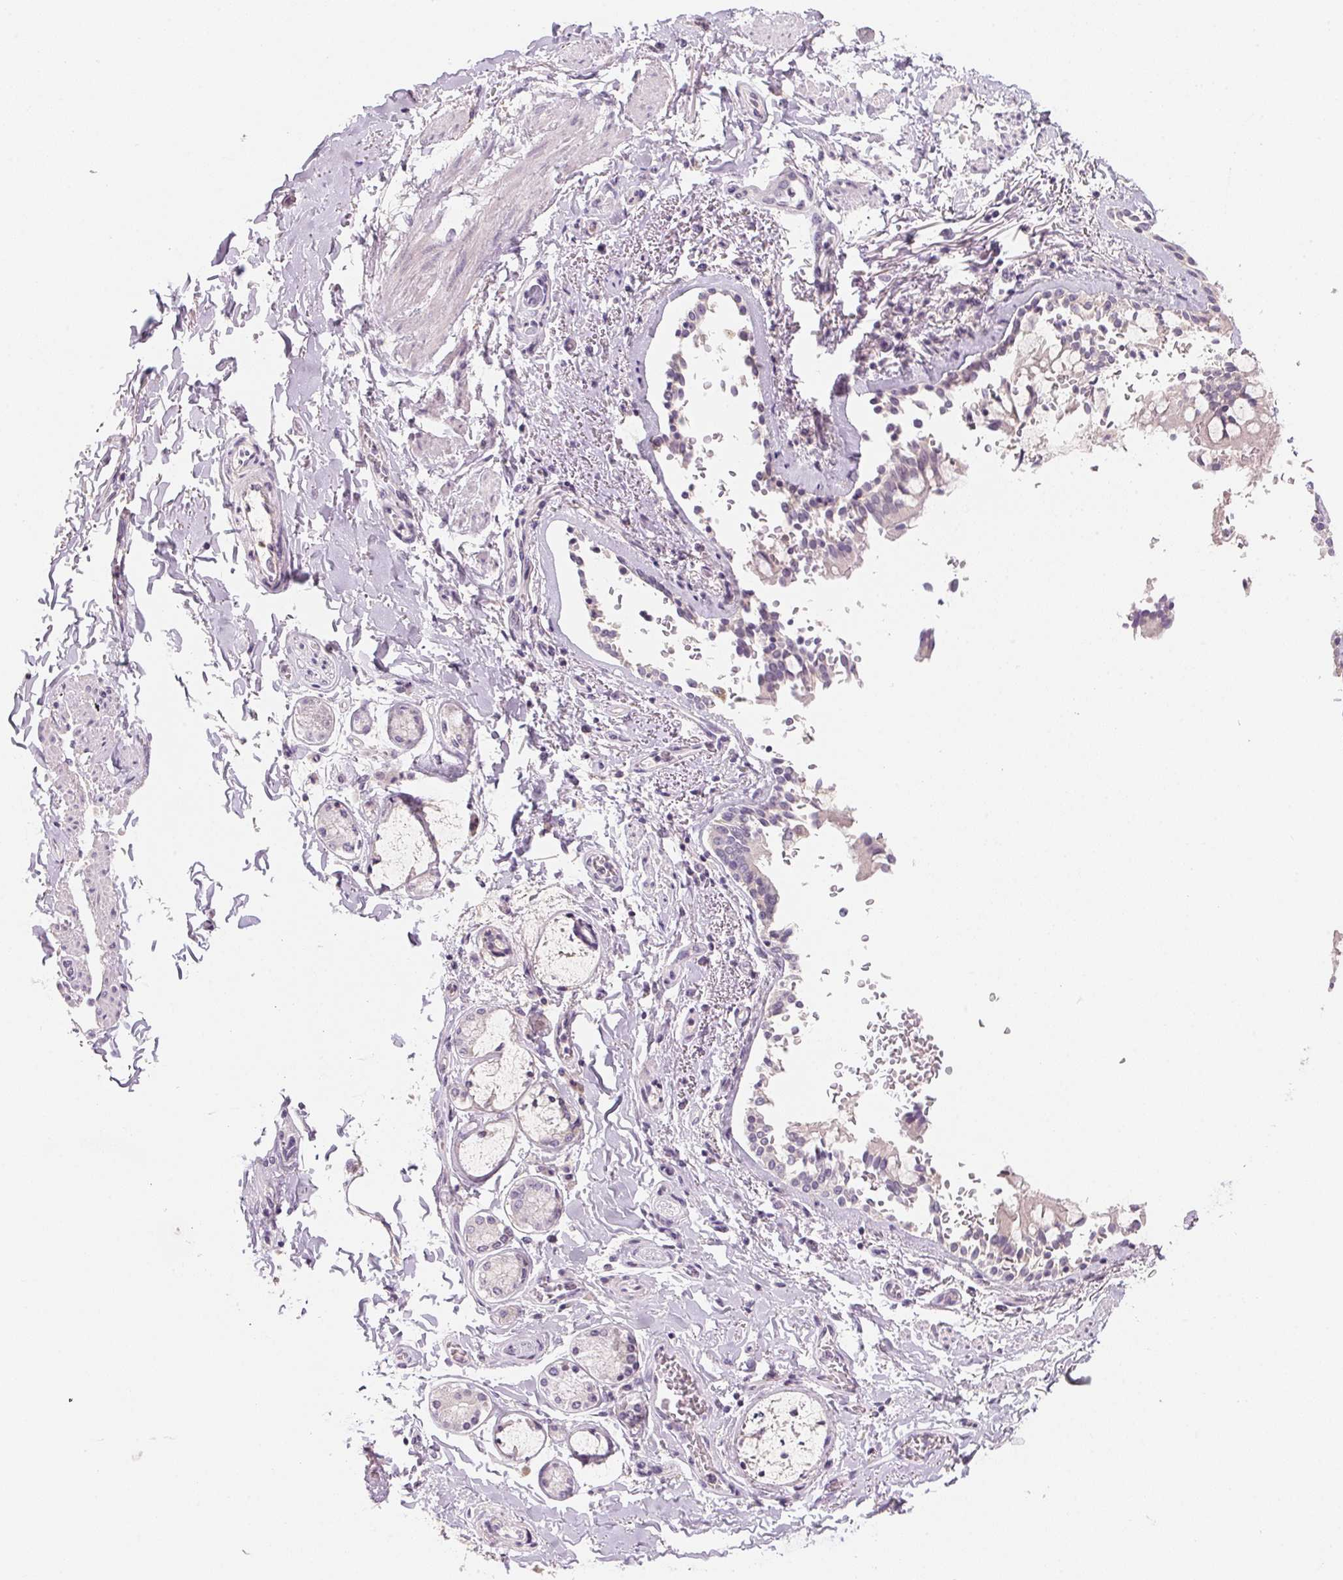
{"staining": {"intensity": "negative", "quantity": "none", "location": "none"}, "tissue": "soft tissue", "cell_type": "Fibroblasts", "image_type": "normal", "snomed": [{"axis": "morphology", "description": "Normal tissue, NOS"}, {"axis": "topography", "description": "Cartilage tissue"}, {"axis": "topography", "description": "Bronchus"}, {"axis": "topography", "description": "Peripheral nerve tissue"}], "caption": "A high-resolution histopathology image shows immunohistochemistry staining of unremarkable soft tissue, which shows no significant positivity in fibroblasts.", "gene": "MCOLN3", "patient": {"sex": "male", "age": 67}}